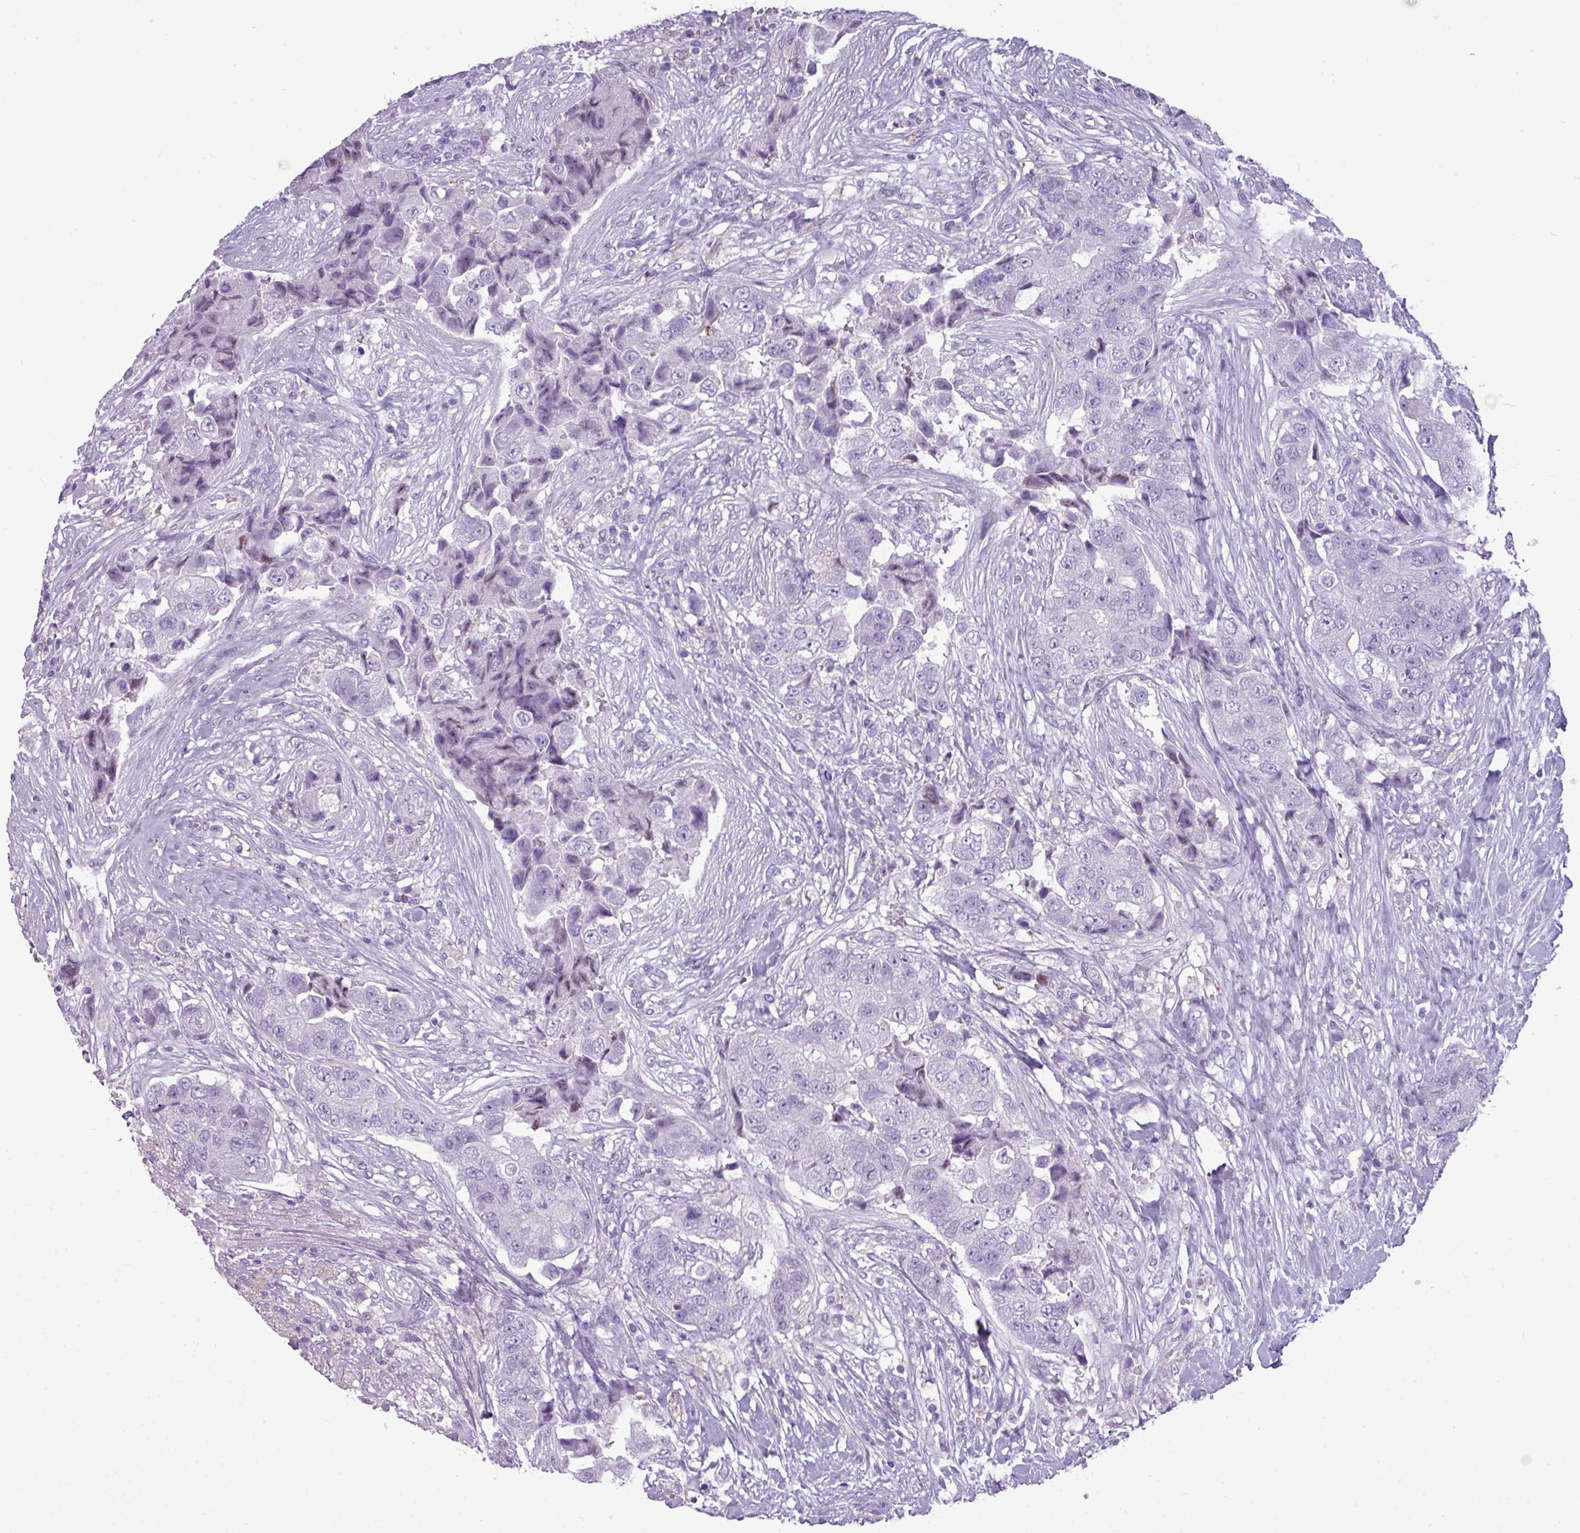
{"staining": {"intensity": "negative", "quantity": "none", "location": "none"}, "tissue": "breast cancer", "cell_type": "Tumor cells", "image_type": "cancer", "snomed": [{"axis": "morphology", "description": "Normal tissue, NOS"}, {"axis": "morphology", "description": "Duct carcinoma"}, {"axis": "topography", "description": "Breast"}], "caption": "Tumor cells show no significant protein staining in intraductal carcinoma (breast).", "gene": "RBMXL2", "patient": {"sex": "female", "age": 62}}